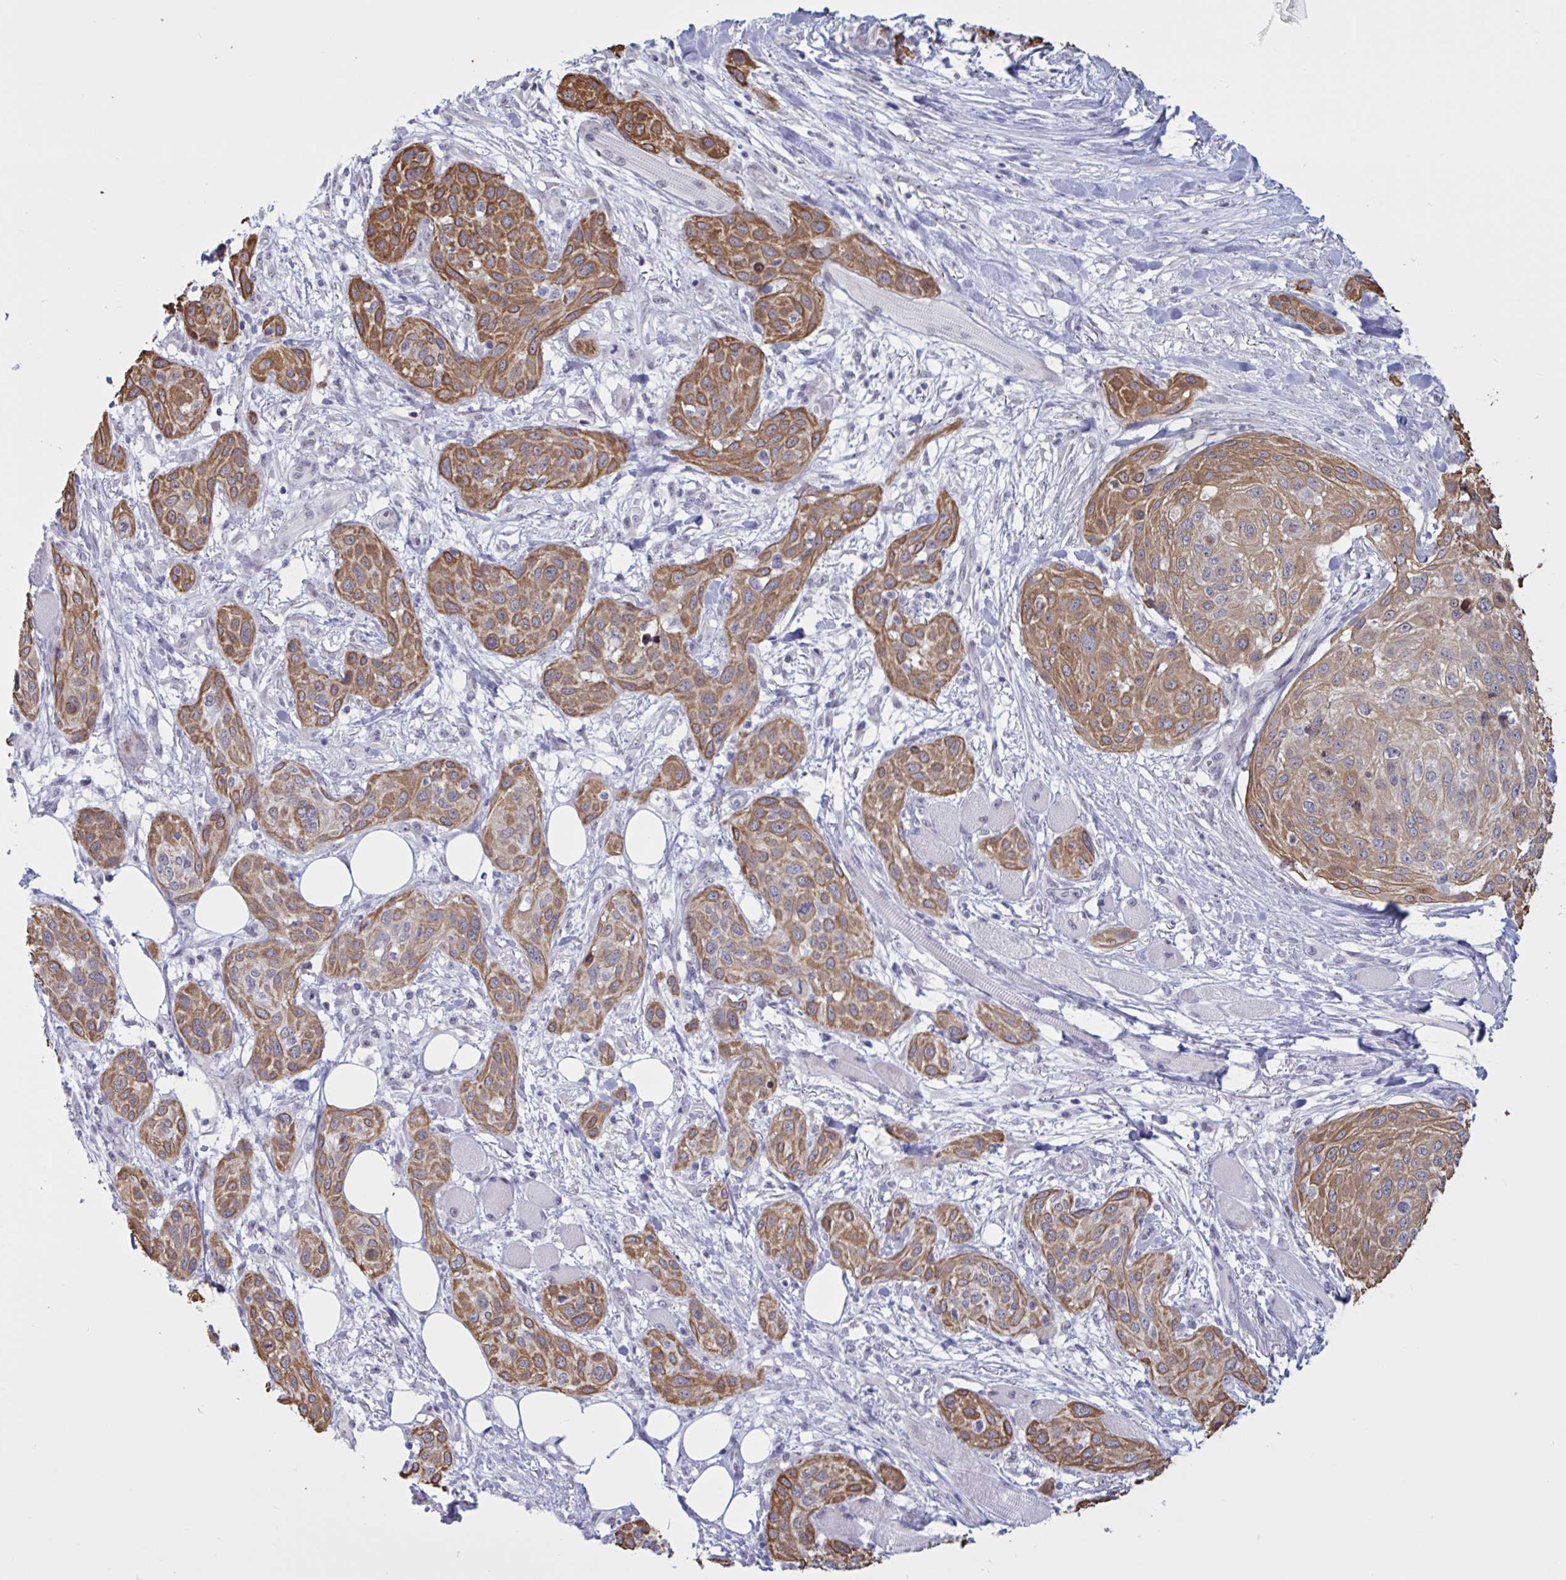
{"staining": {"intensity": "moderate", "quantity": ">75%", "location": "cytoplasmic/membranous"}, "tissue": "skin cancer", "cell_type": "Tumor cells", "image_type": "cancer", "snomed": [{"axis": "morphology", "description": "Squamous cell carcinoma, NOS"}, {"axis": "topography", "description": "Skin"}], "caption": "Skin cancer (squamous cell carcinoma) stained with a brown dye reveals moderate cytoplasmic/membranous positive staining in approximately >75% of tumor cells.", "gene": "PRMT6", "patient": {"sex": "female", "age": 87}}